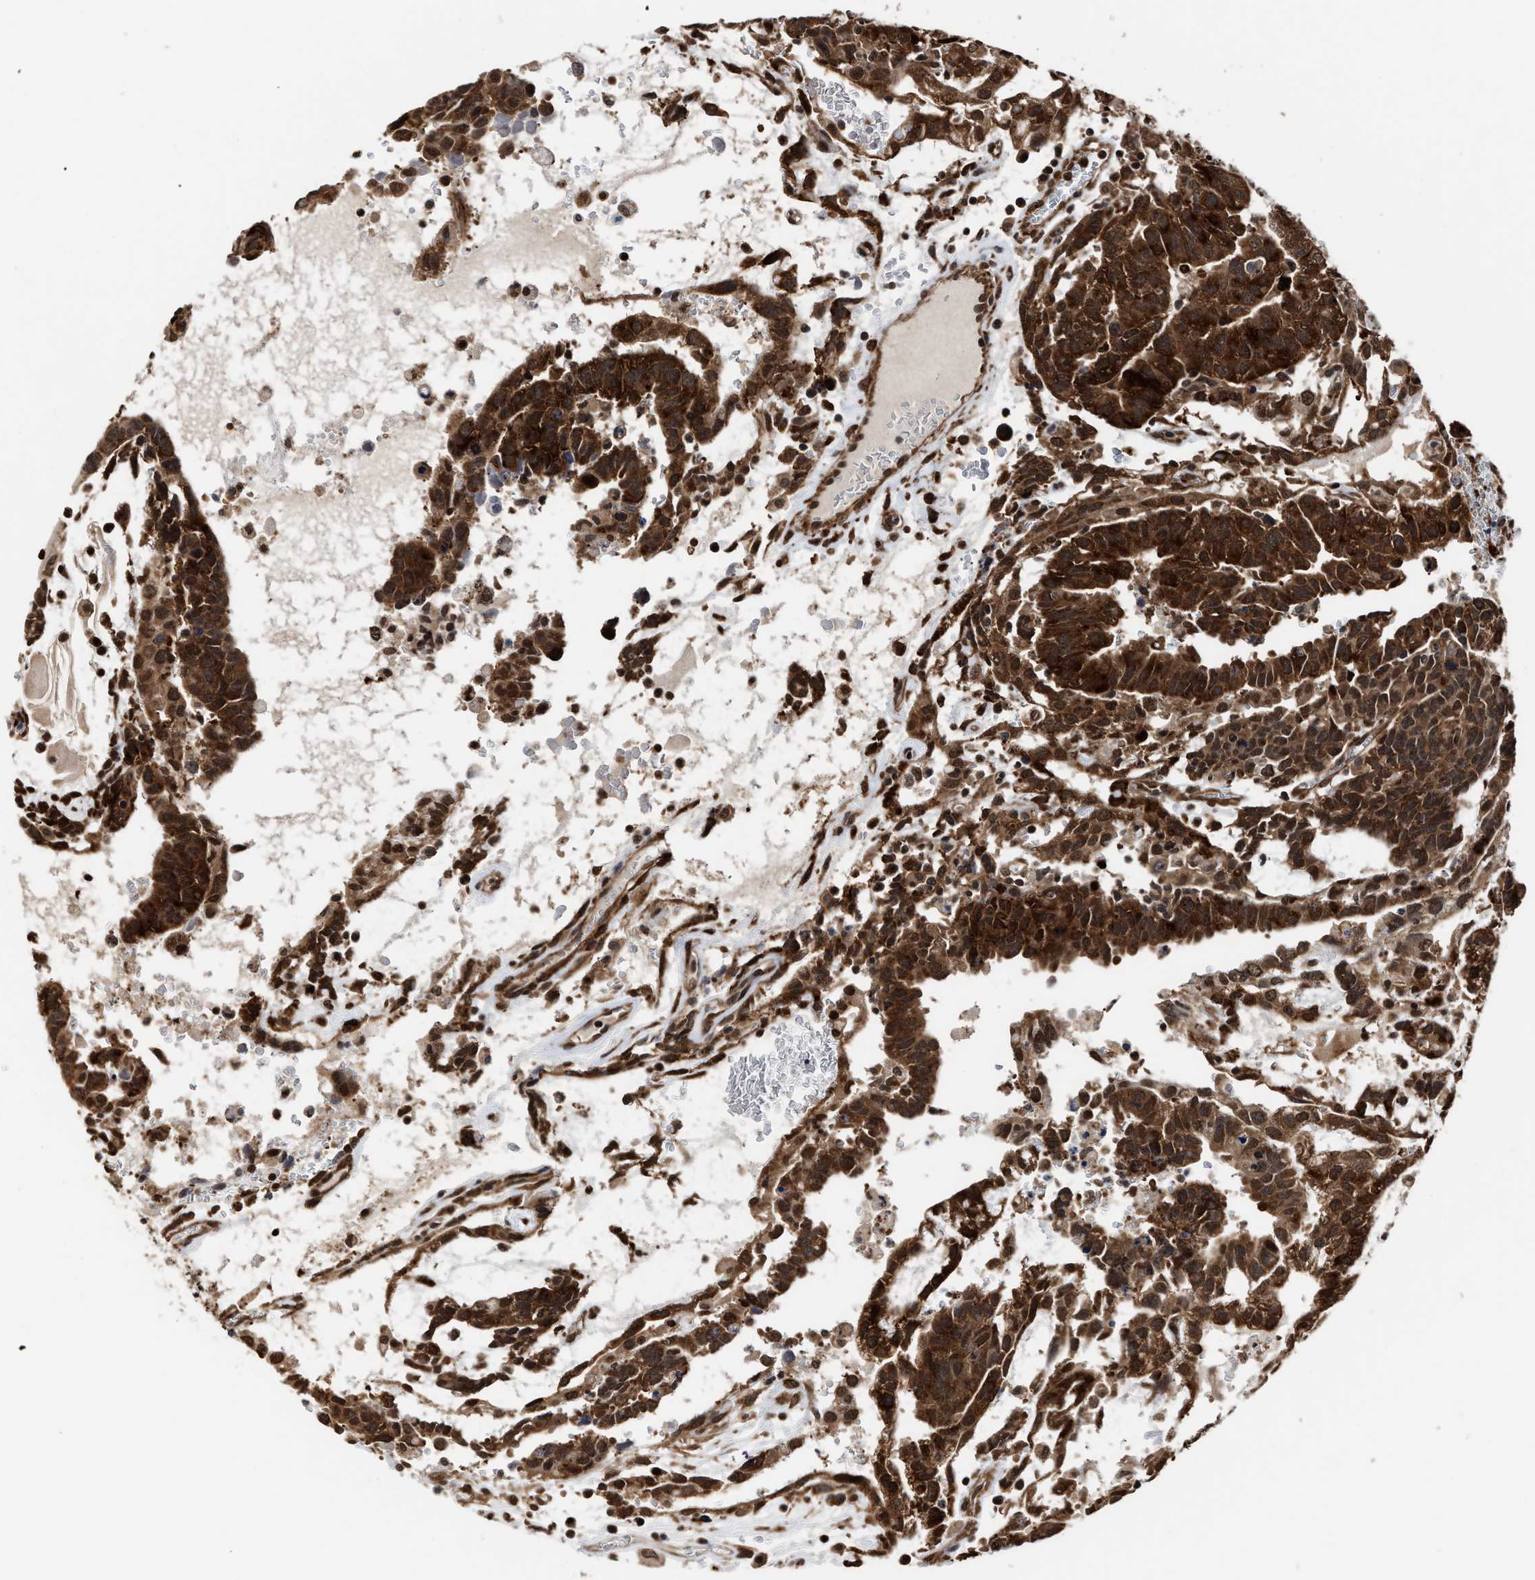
{"staining": {"intensity": "strong", "quantity": ">75%", "location": "cytoplasmic/membranous"}, "tissue": "testis cancer", "cell_type": "Tumor cells", "image_type": "cancer", "snomed": [{"axis": "morphology", "description": "Seminoma, NOS"}, {"axis": "morphology", "description": "Carcinoma, Embryonal, NOS"}, {"axis": "topography", "description": "Testis"}], "caption": "Tumor cells display strong cytoplasmic/membranous staining in about >75% of cells in testis cancer.", "gene": "SEPTIN2", "patient": {"sex": "male", "age": 52}}